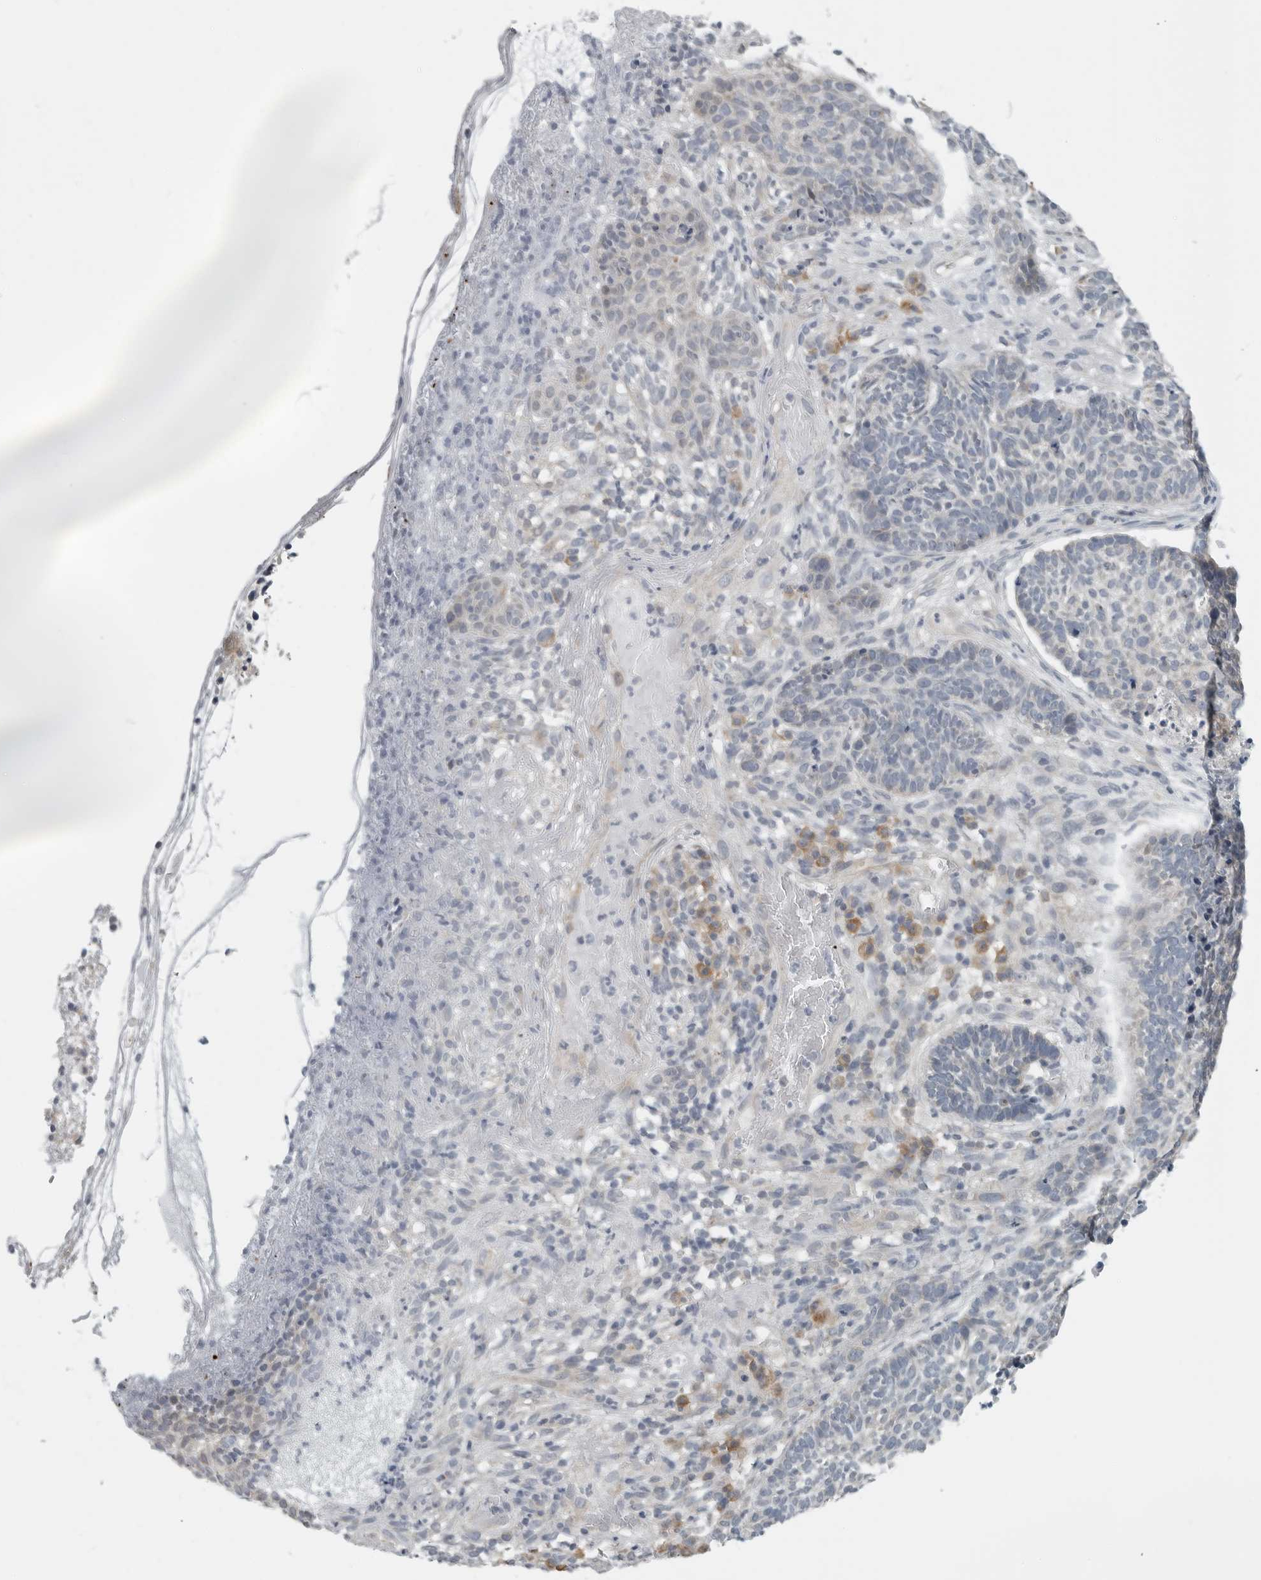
{"staining": {"intensity": "negative", "quantity": "none", "location": "none"}, "tissue": "skin cancer", "cell_type": "Tumor cells", "image_type": "cancer", "snomed": [{"axis": "morphology", "description": "Basal cell carcinoma"}, {"axis": "topography", "description": "Skin"}], "caption": "Immunohistochemistry (IHC) micrograph of neoplastic tissue: human basal cell carcinoma (skin) stained with DAB (3,3'-diaminobenzidine) displays no significant protein expression in tumor cells.", "gene": "IL12RB2", "patient": {"sex": "male", "age": 85}}